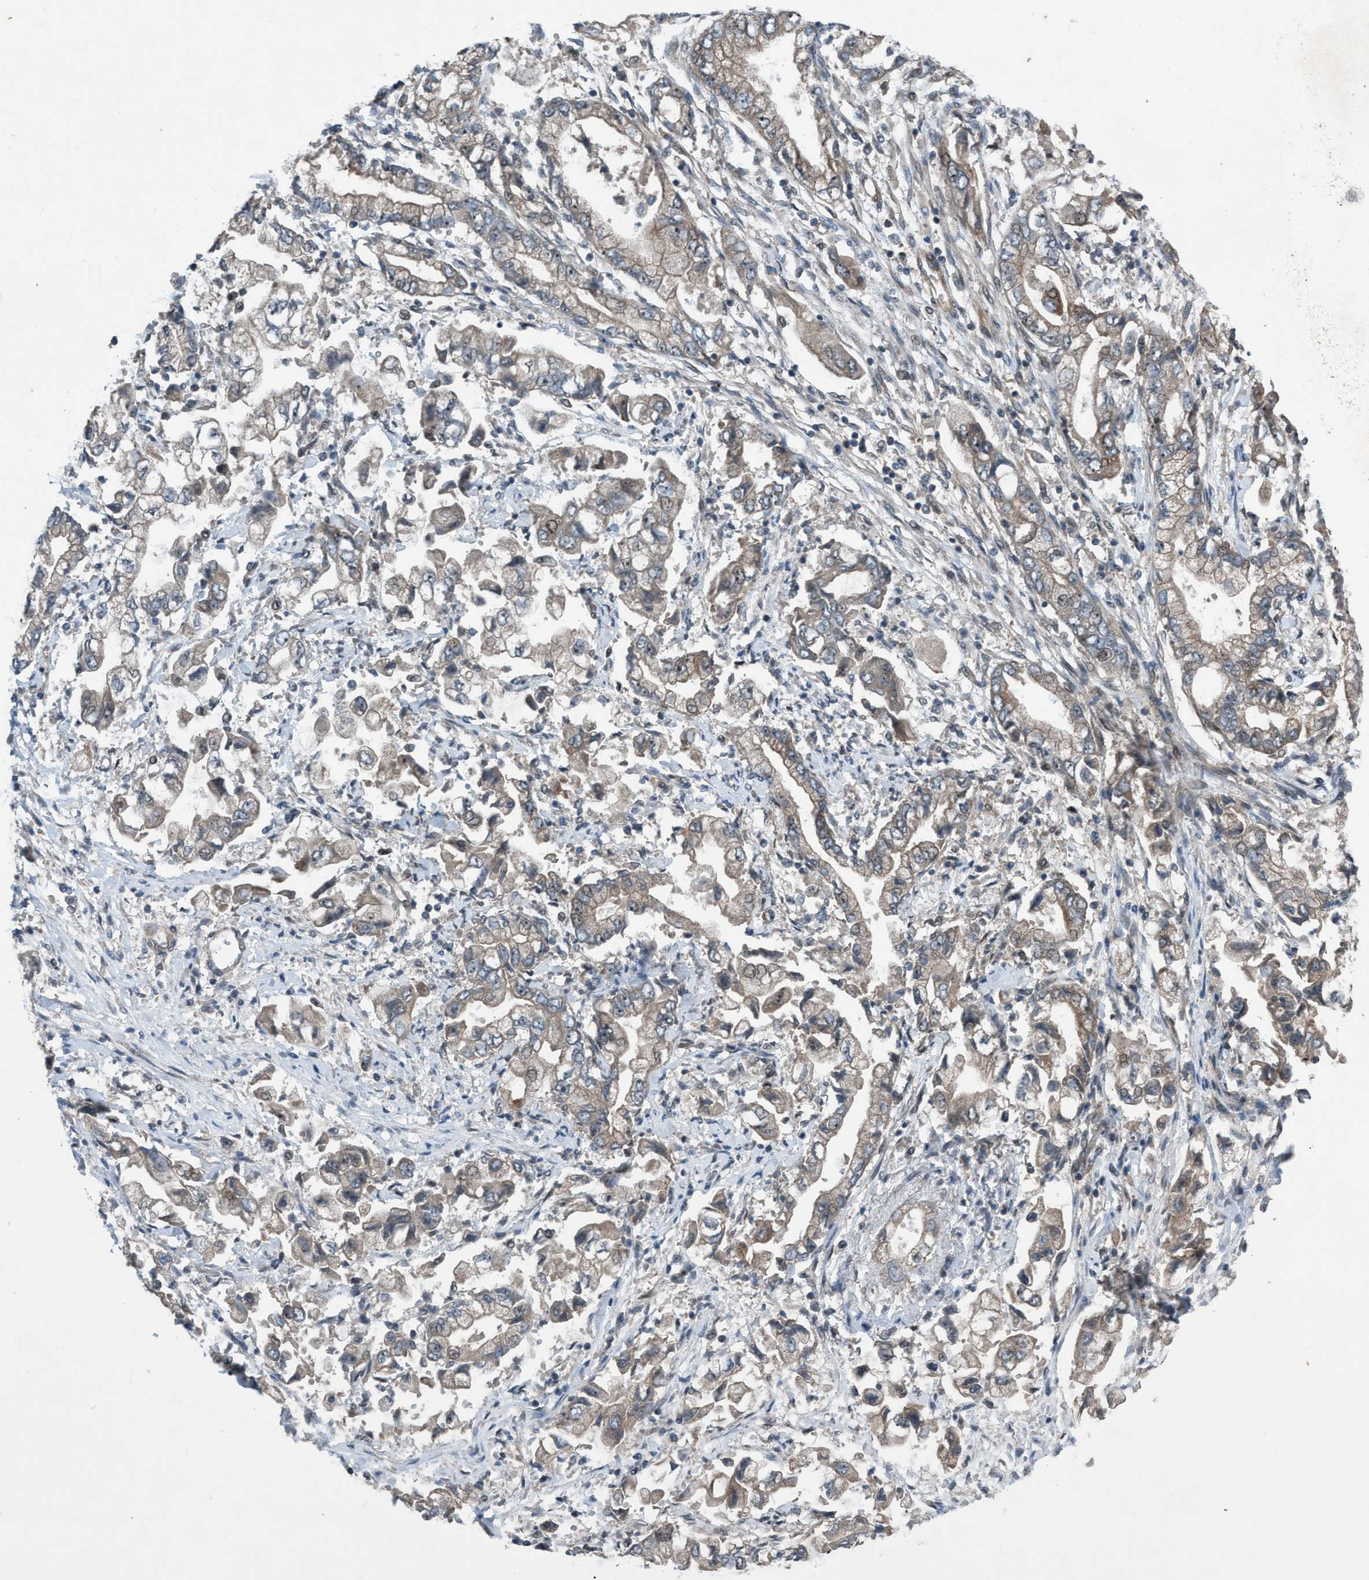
{"staining": {"intensity": "weak", "quantity": "25%-75%", "location": "cytoplasmic/membranous,nuclear"}, "tissue": "stomach cancer", "cell_type": "Tumor cells", "image_type": "cancer", "snomed": [{"axis": "morphology", "description": "Normal tissue, NOS"}, {"axis": "morphology", "description": "Adenocarcinoma, NOS"}, {"axis": "topography", "description": "Stomach"}], "caption": "Immunohistochemical staining of stomach cancer exhibits weak cytoplasmic/membranous and nuclear protein positivity in approximately 25%-75% of tumor cells. The staining was performed using DAB (3,3'-diaminobenzidine), with brown indicating positive protein expression. Nuclei are stained blue with hematoxylin.", "gene": "NISCH", "patient": {"sex": "male", "age": 62}}